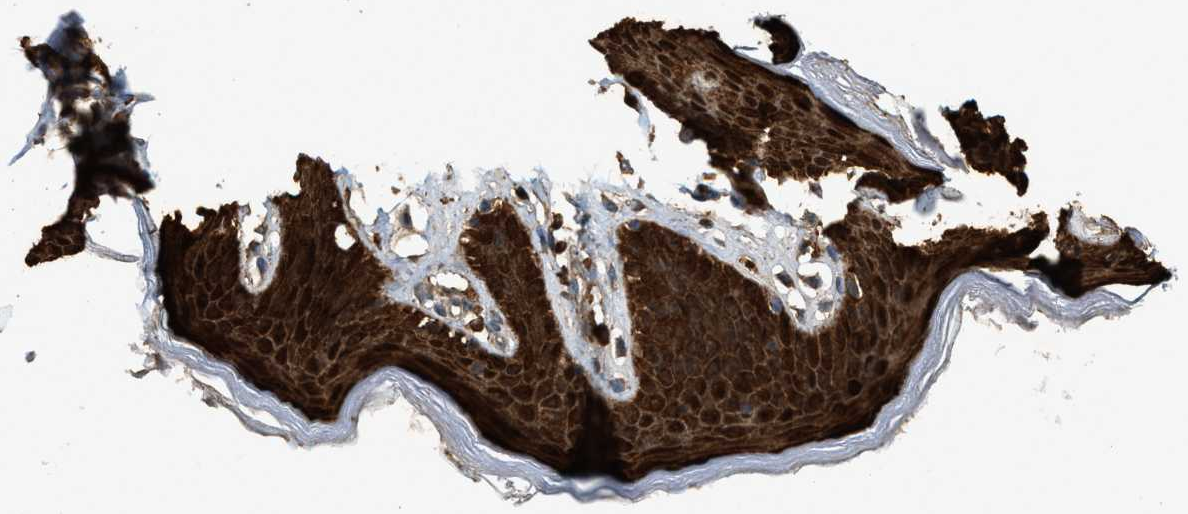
{"staining": {"intensity": "strong", "quantity": ">75%", "location": "cytoplasmic/membranous"}, "tissue": "skin", "cell_type": "Epidermal cells", "image_type": "normal", "snomed": [{"axis": "morphology", "description": "Normal tissue, NOS"}, {"axis": "topography", "description": "Vulva"}], "caption": "About >75% of epidermal cells in unremarkable human skin exhibit strong cytoplasmic/membranous protein staining as visualized by brown immunohistochemical staining.", "gene": "SERPINB5", "patient": {"sex": "female", "age": 66}}